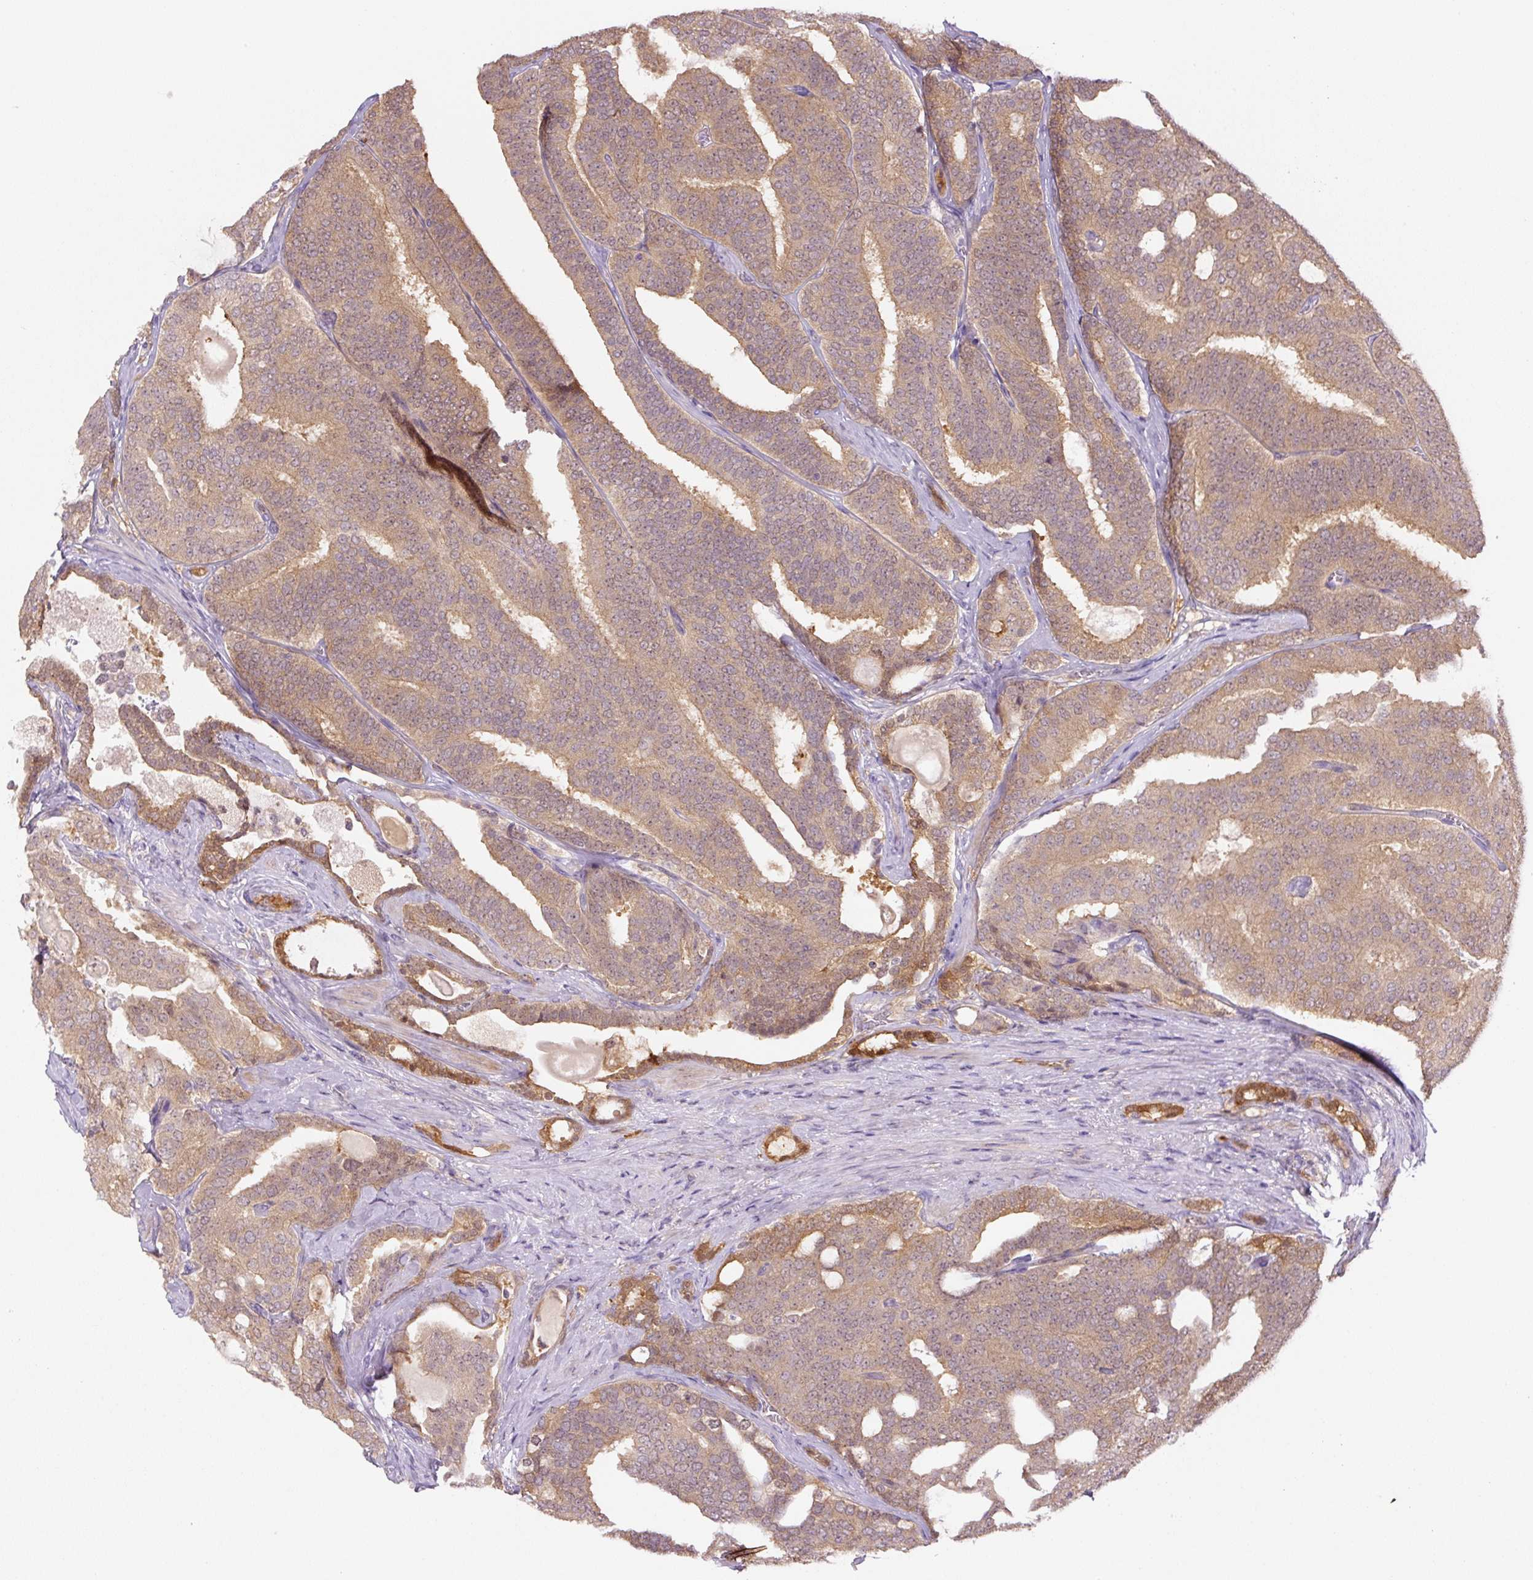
{"staining": {"intensity": "moderate", "quantity": ">75%", "location": "cytoplasmic/membranous"}, "tissue": "prostate cancer", "cell_type": "Tumor cells", "image_type": "cancer", "snomed": [{"axis": "morphology", "description": "Adenocarcinoma, High grade"}, {"axis": "topography", "description": "Prostate"}], "caption": "The histopathology image demonstrates staining of prostate cancer, revealing moderate cytoplasmic/membranous protein positivity (brown color) within tumor cells.", "gene": "SPSB2", "patient": {"sex": "male", "age": 65}}